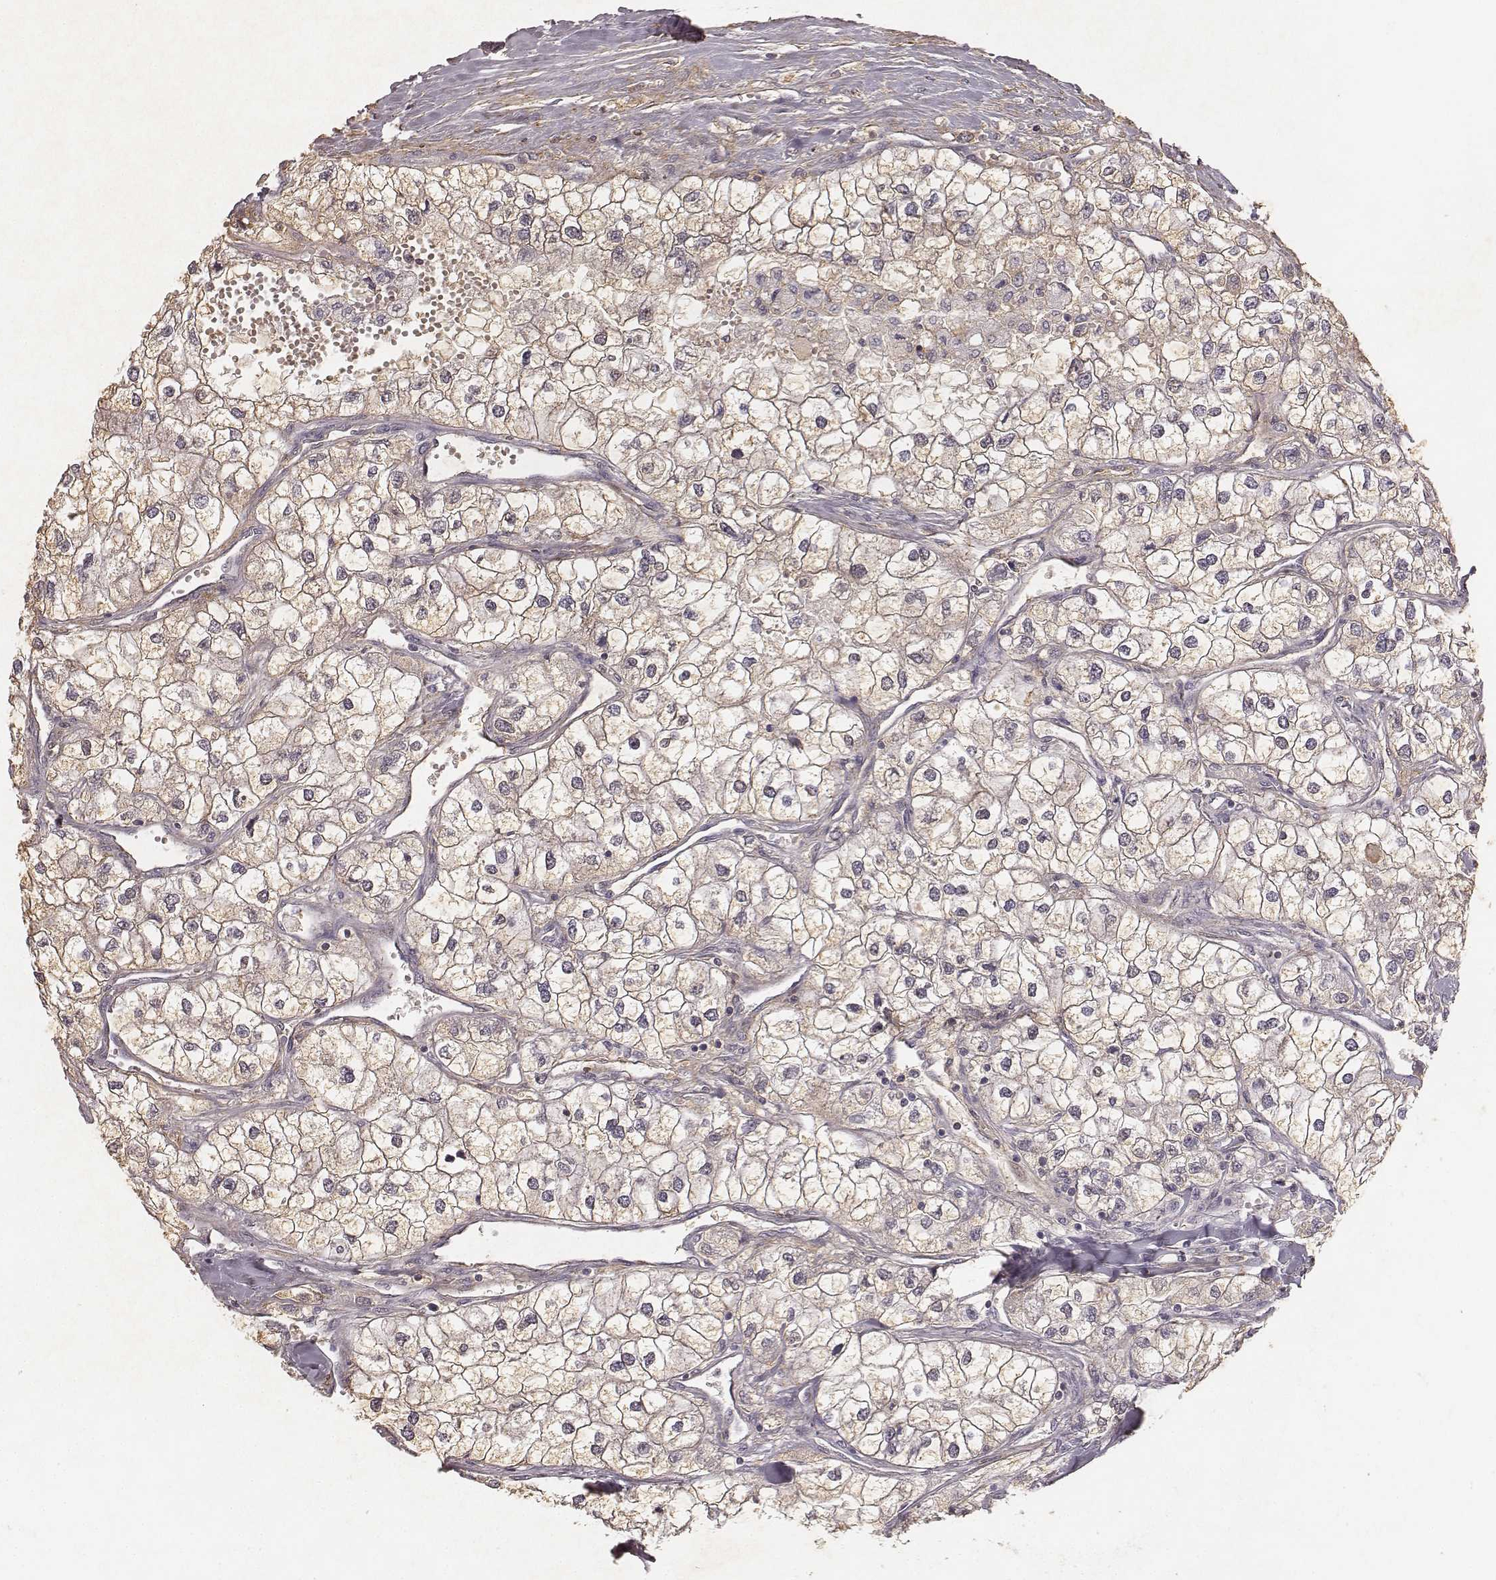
{"staining": {"intensity": "weak", "quantity": "<25%", "location": "cytoplasmic/membranous"}, "tissue": "renal cancer", "cell_type": "Tumor cells", "image_type": "cancer", "snomed": [{"axis": "morphology", "description": "Adenocarcinoma, NOS"}, {"axis": "topography", "description": "Kidney"}], "caption": "Immunohistochemistry (IHC) micrograph of human renal adenocarcinoma stained for a protein (brown), which exhibits no staining in tumor cells.", "gene": "MADCAM1", "patient": {"sex": "male", "age": 59}}